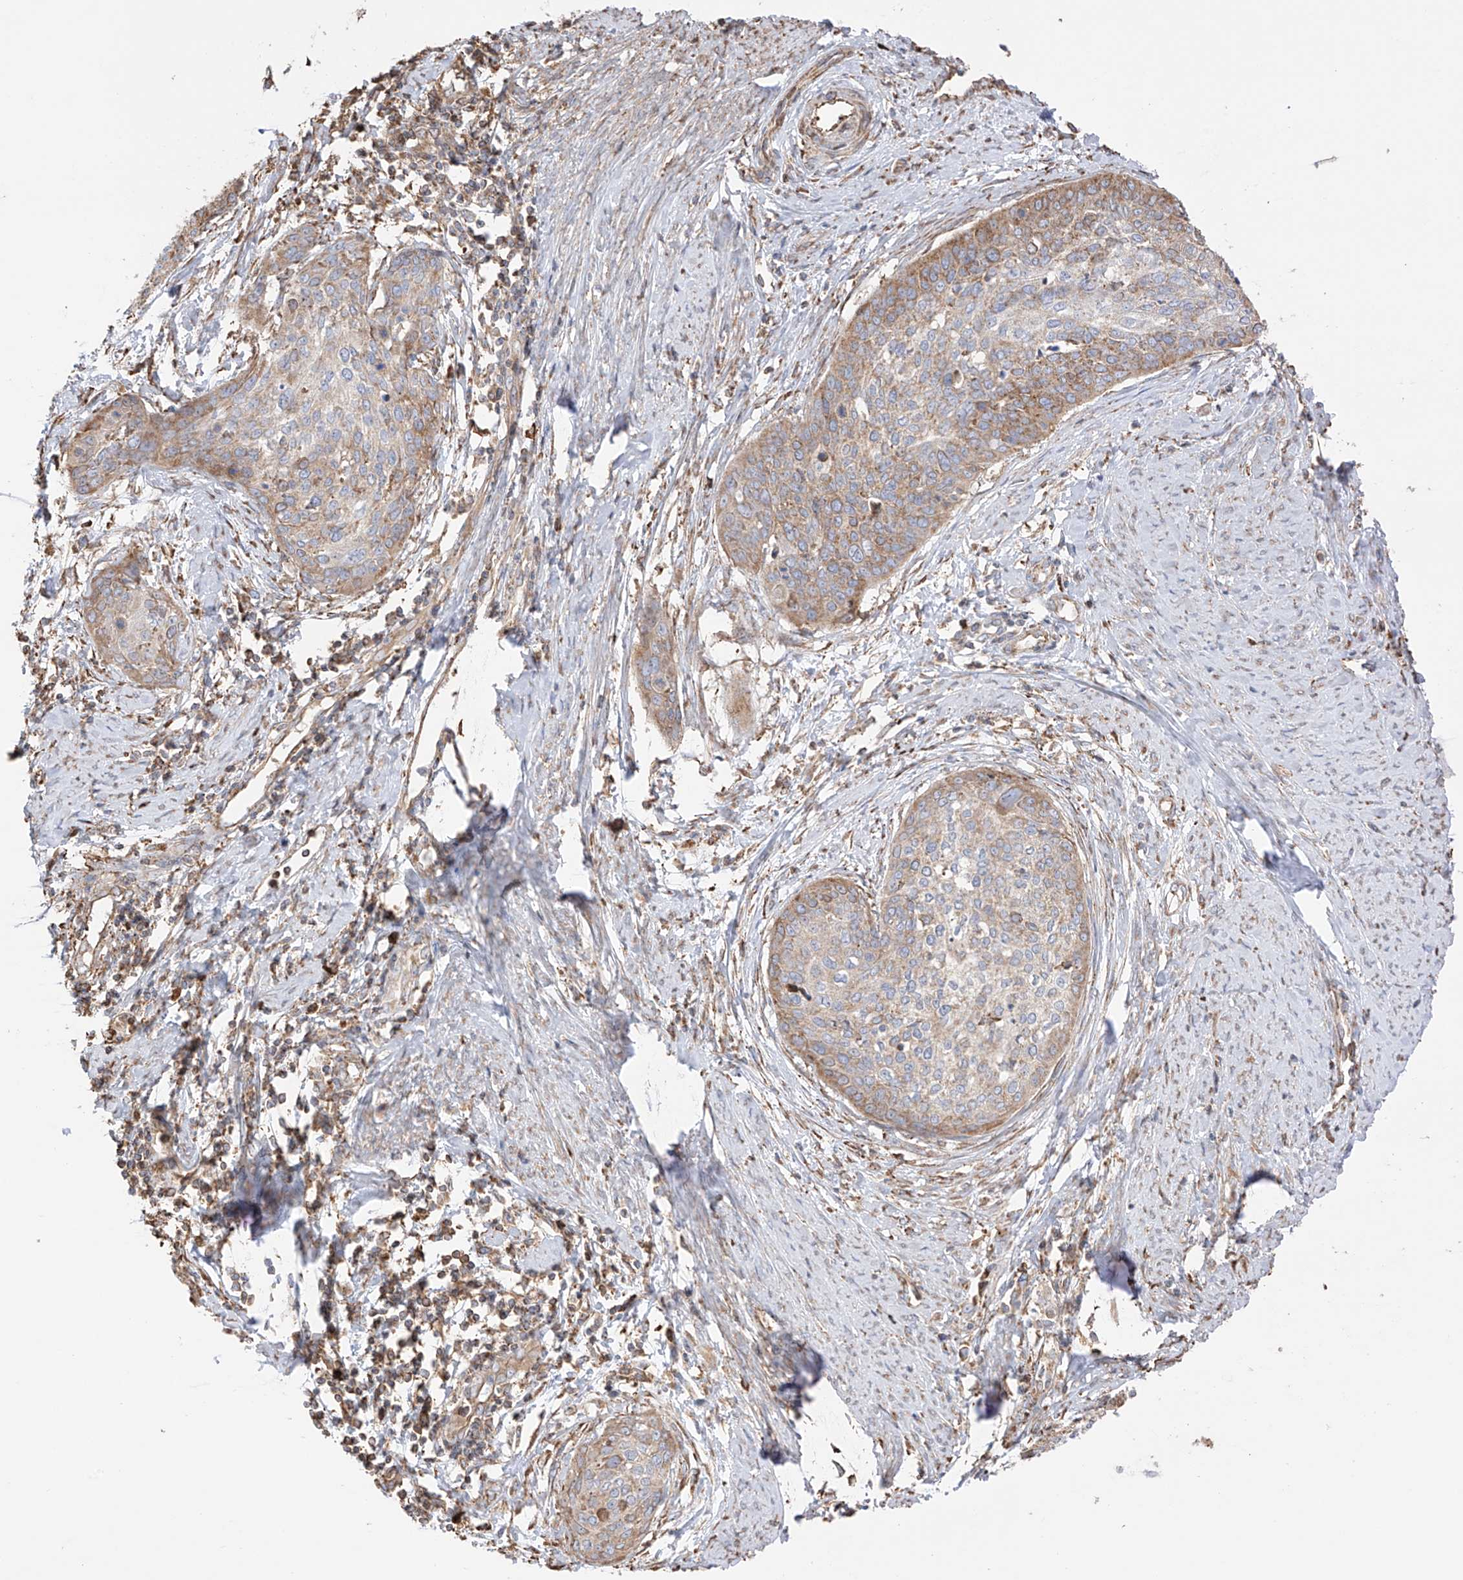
{"staining": {"intensity": "moderate", "quantity": ">75%", "location": "cytoplasmic/membranous"}, "tissue": "cervical cancer", "cell_type": "Tumor cells", "image_type": "cancer", "snomed": [{"axis": "morphology", "description": "Squamous cell carcinoma, NOS"}, {"axis": "topography", "description": "Cervix"}], "caption": "The immunohistochemical stain shows moderate cytoplasmic/membranous expression in tumor cells of cervical cancer (squamous cell carcinoma) tissue.", "gene": "XKR3", "patient": {"sex": "female", "age": 37}}